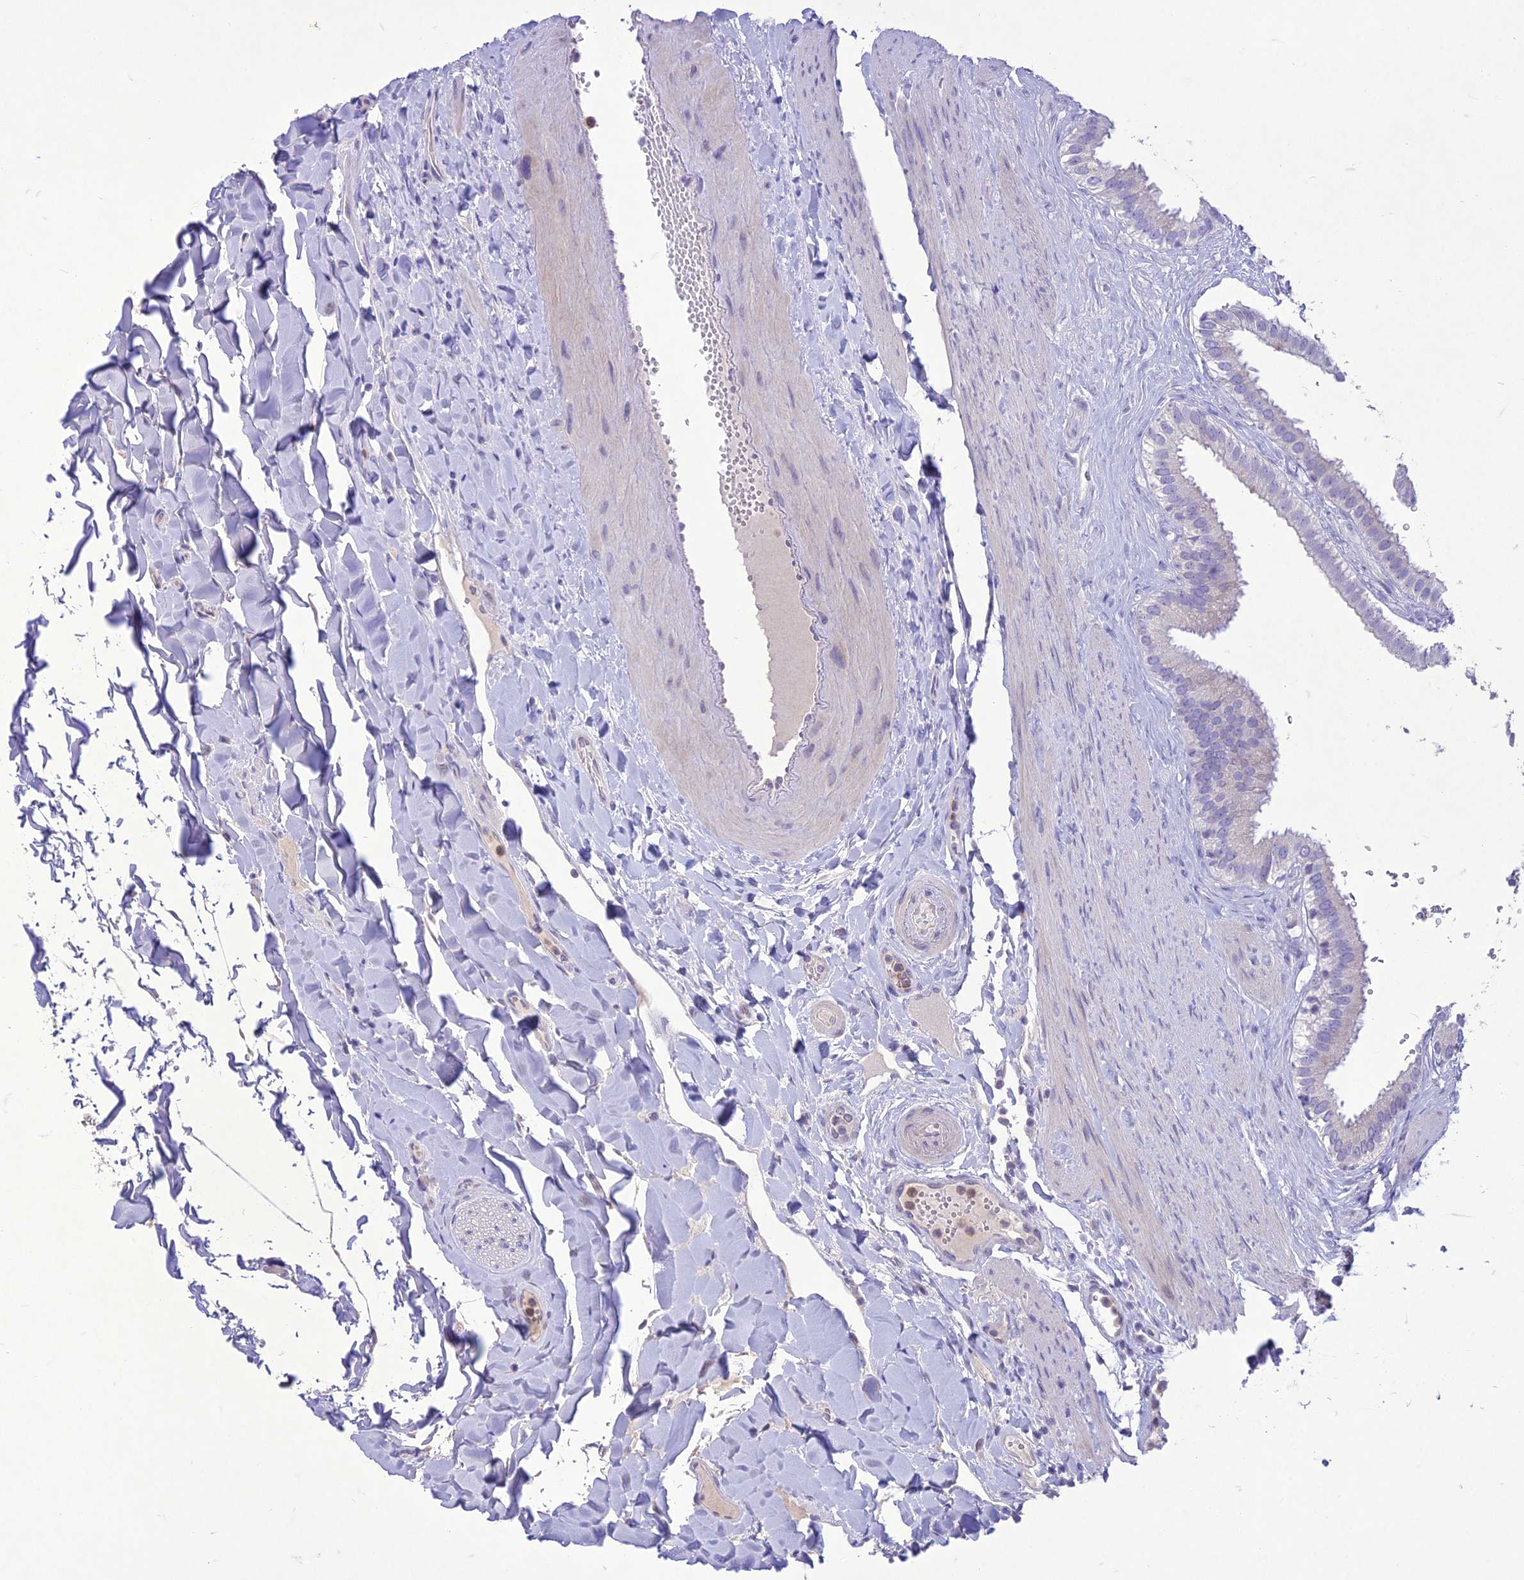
{"staining": {"intensity": "negative", "quantity": "none", "location": "none"}, "tissue": "gallbladder", "cell_type": "Glandular cells", "image_type": "normal", "snomed": [{"axis": "morphology", "description": "Normal tissue, NOS"}, {"axis": "topography", "description": "Gallbladder"}], "caption": "High magnification brightfield microscopy of benign gallbladder stained with DAB (3,3'-diaminobenzidine) (brown) and counterstained with hematoxylin (blue): glandular cells show no significant positivity. The staining was performed using DAB (3,3'-diaminobenzidine) to visualize the protein expression in brown, while the nuclei were stained in blue with hematoxylin (Magnification: 20x).", "gene": "SLC13A5", "patient": {"sex": "female", "age": 61}}